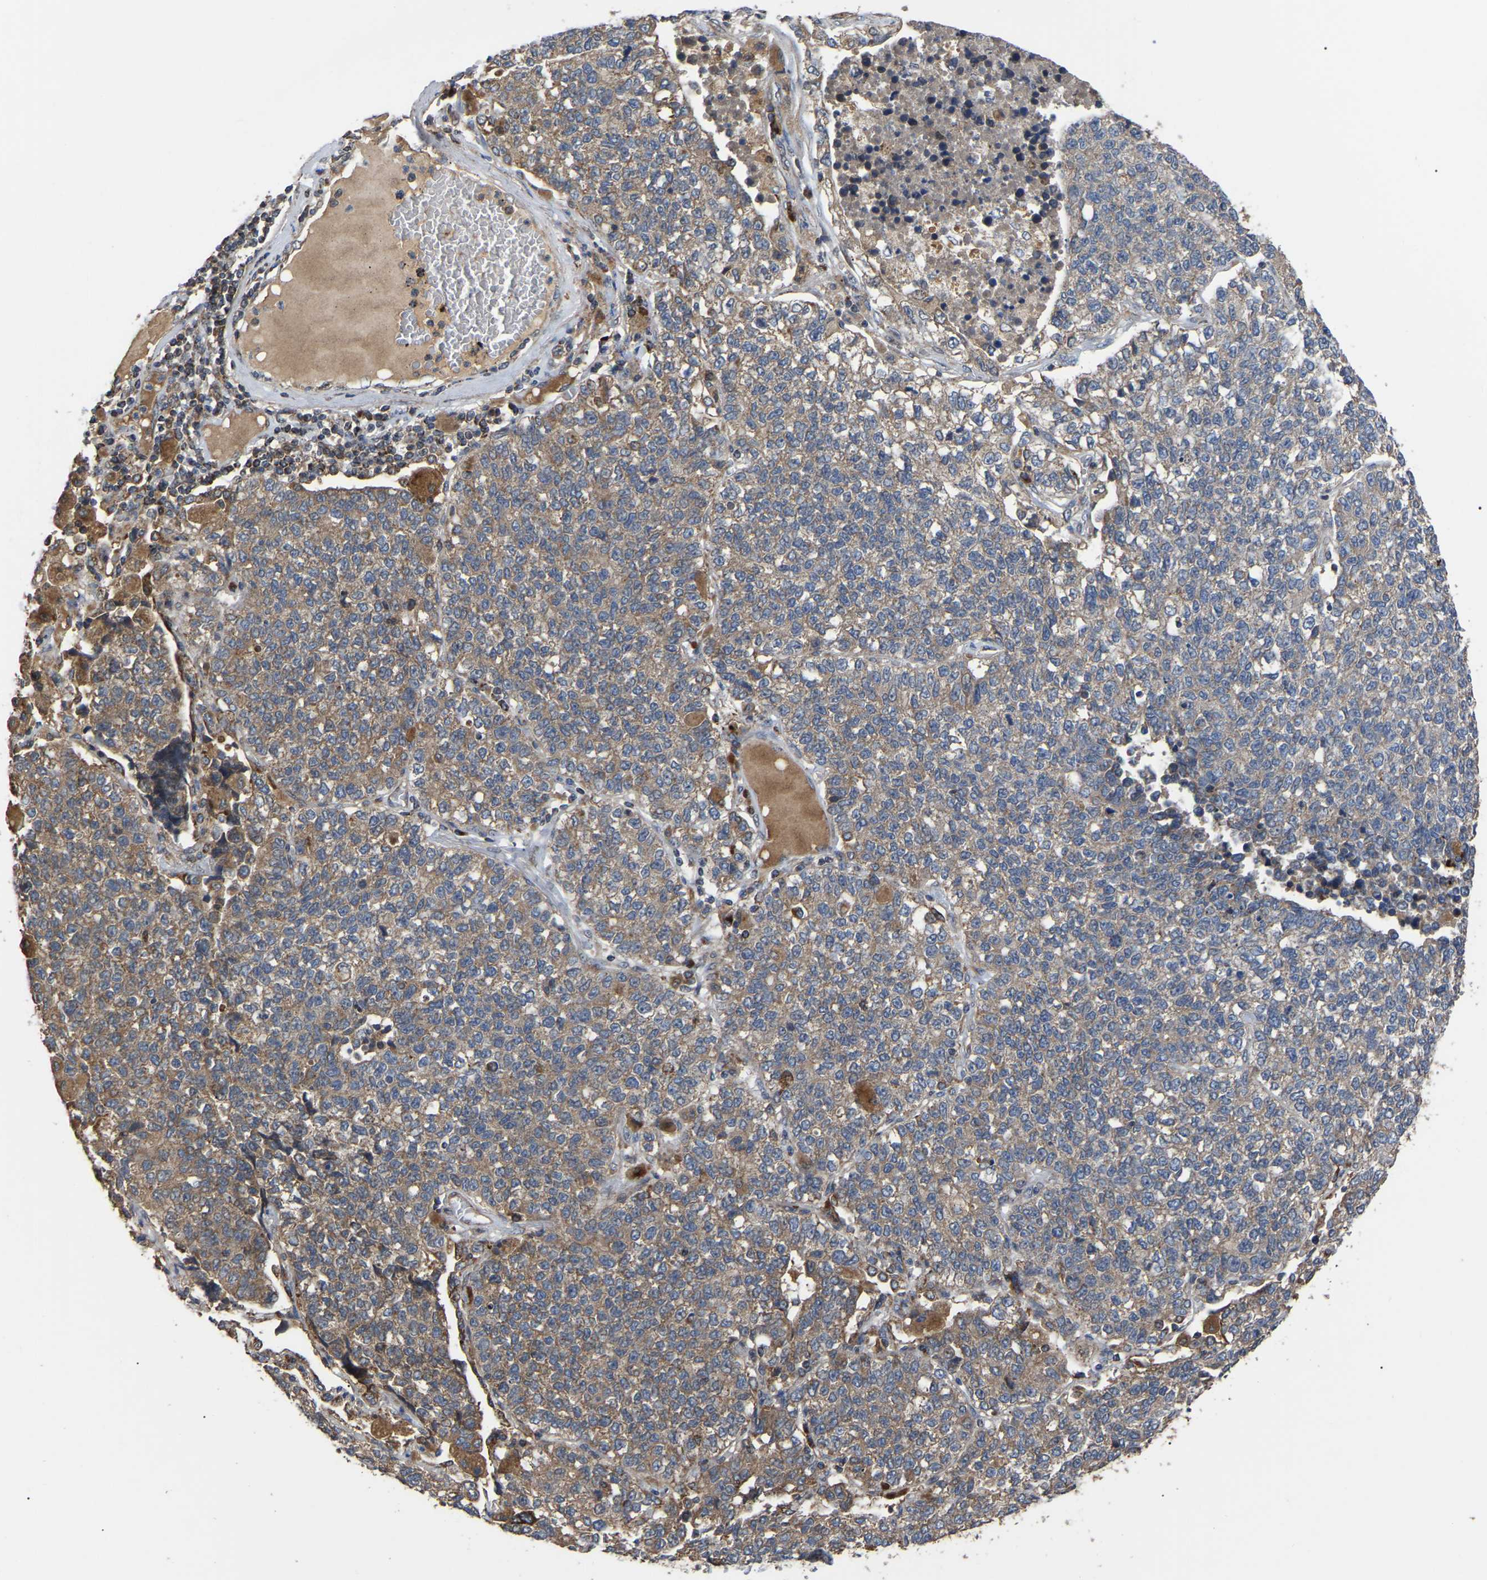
{"staining": {"intensity": "weak", "quantity": "<25%", "location": "cytoplasmic/membranous"}, "tissue": "lung cancer", "cell_type": "Tumor cells", "image_type": "cancer", "snomed": [{"axis": "morphology", "description": "Adenocarcinoma, NOS"}, {"axis": "topography", "description": "Lung"}], "caption": "Human lung cancer (adenocarcinoma) stained for a protein using immunohistochemistry (IHC) reveals no positivity in tumor cells.", "gene": "GCC1", "patient": {"sex": "male", "age": 49}}